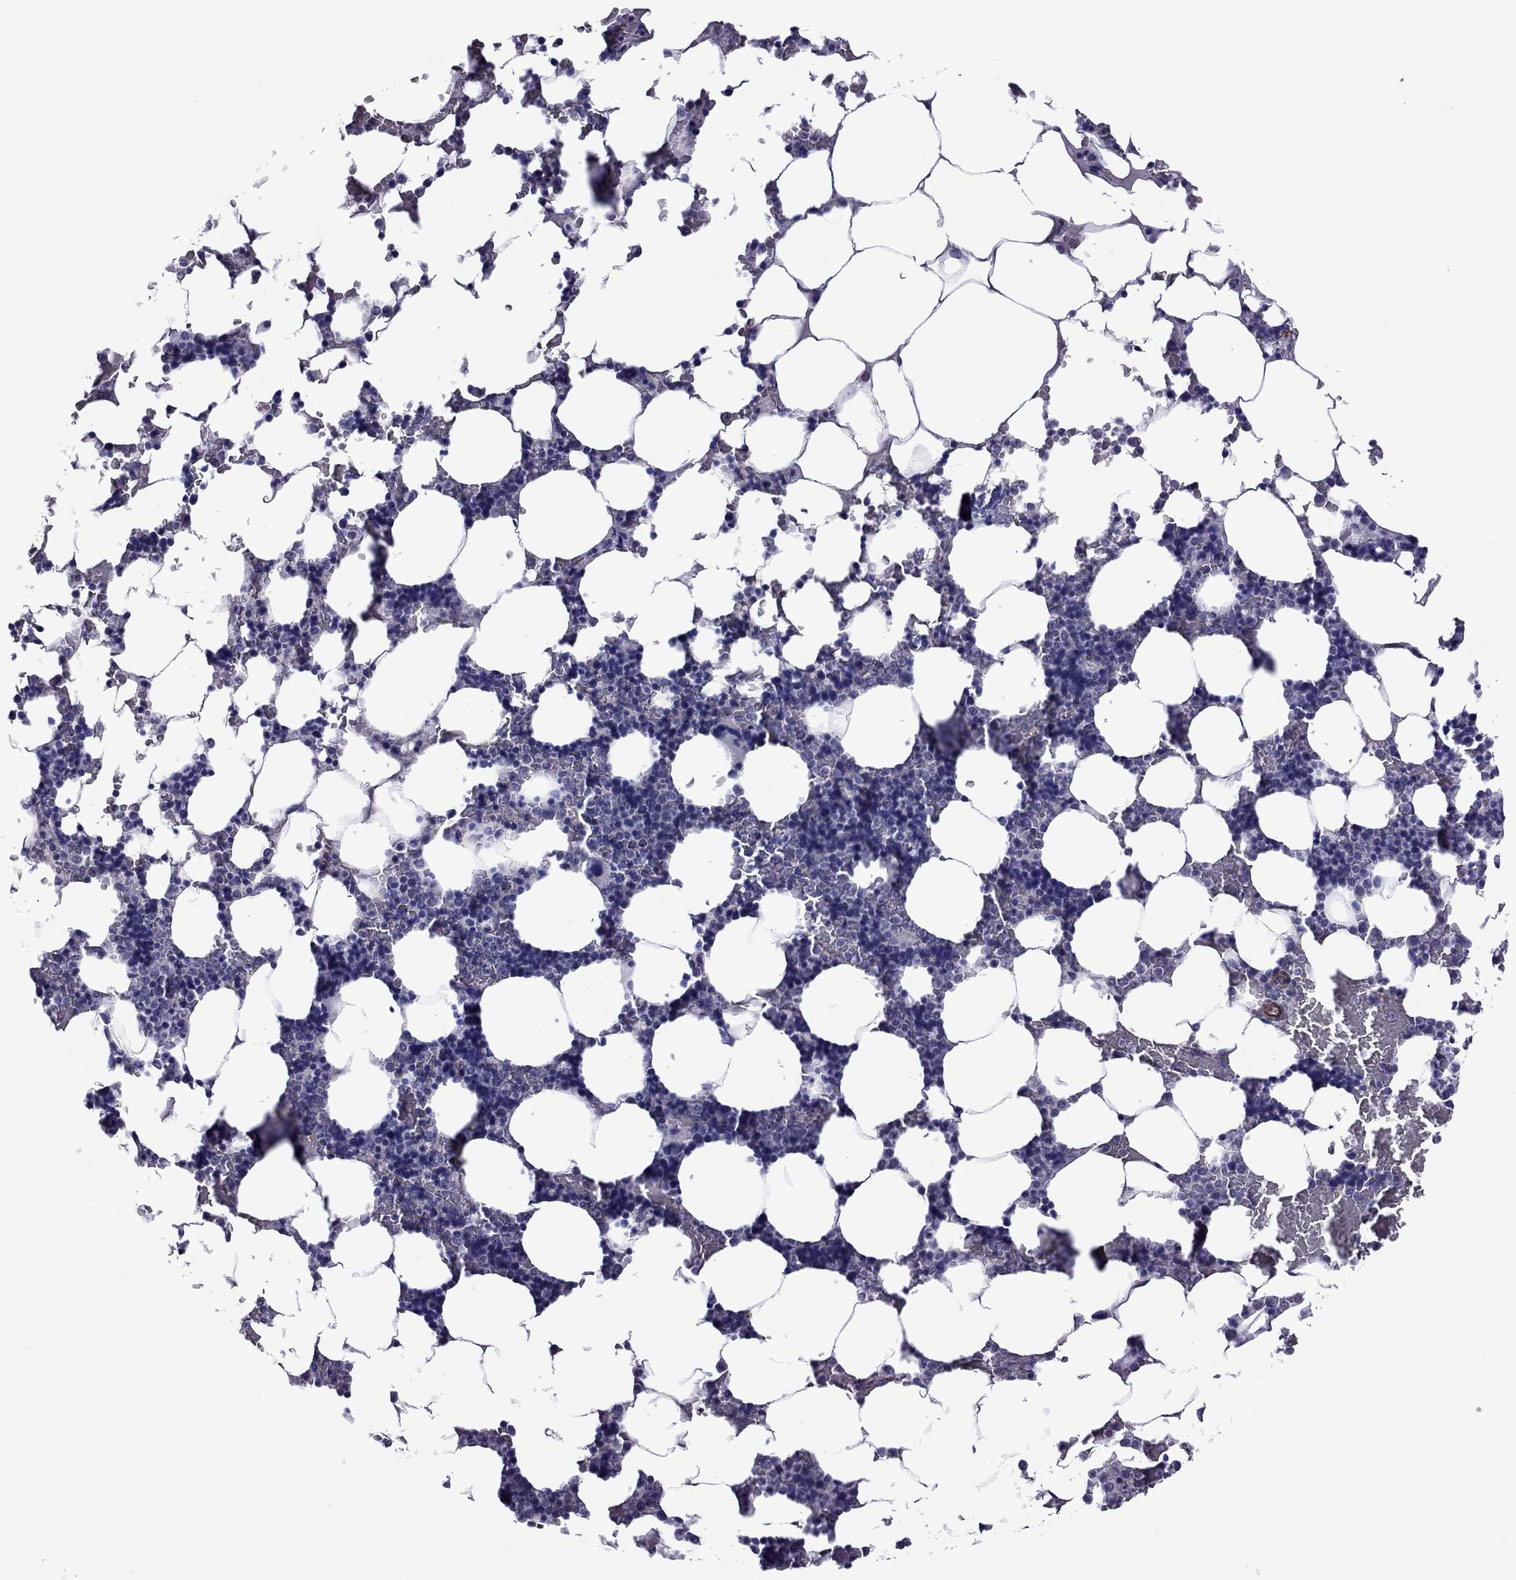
{"staining": {"intensity": "negative", "quantity": "none", "location": "none"}, "tissue": "bone marrow", "cell_type": "Hematopoietic cells", "image_type": "normal", "snomed": [{"axis": "morphology", "description": "Normal tissue, NOS"}, {"axis": "topography", "description": "Bone marrow"}], "caption": "High power microscopy image of an immunohistochemistry micrograph of benign bone marrow, revealing no significant staining in hematopoietic cells.", "gene": "CHRNA5", "patient": {"sex": "male", "age": 51}}